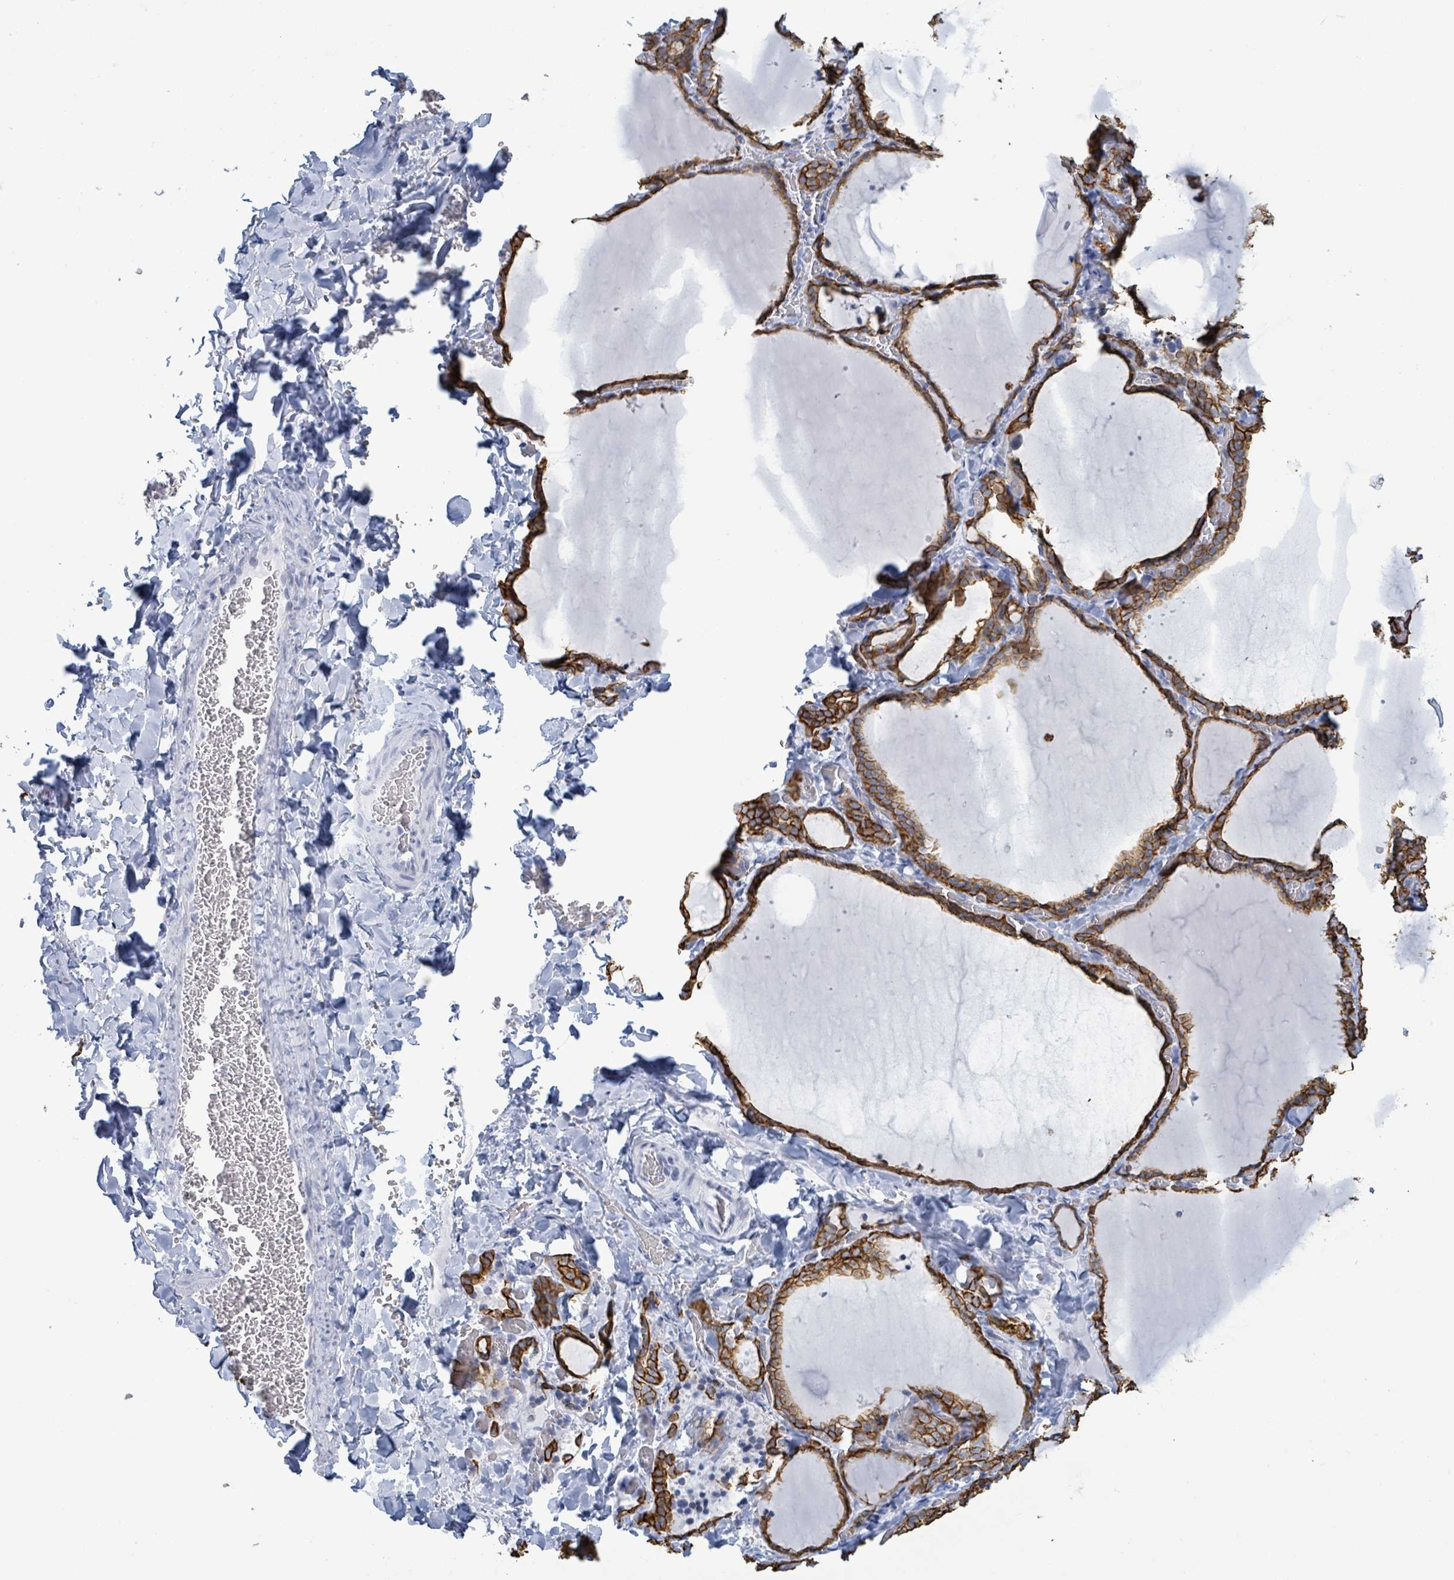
{"staining": {"intensity": "strong", "quantity": ">75%", "location": "cytoplasmic/membranous"}, "tissue": "thyroid gland", "cell_type": "Glandular cells", "image_type": "normal", "snomed": [{"axis": "morphology", "description": "Normal tissue, NOS"}, {"axis": "topography", "description": "Thyroid gland"}], "caption": "Strong cytoplasmic/membranous protein staining is present in about >75% of glandular cells in thyroid gland. Using DAB (brown) and hematoxylin (blue) stains, captured at high magnification using brightfield microscopy.", "gene": "KRT8", "patient": {"sex": "female", "age": 22}}